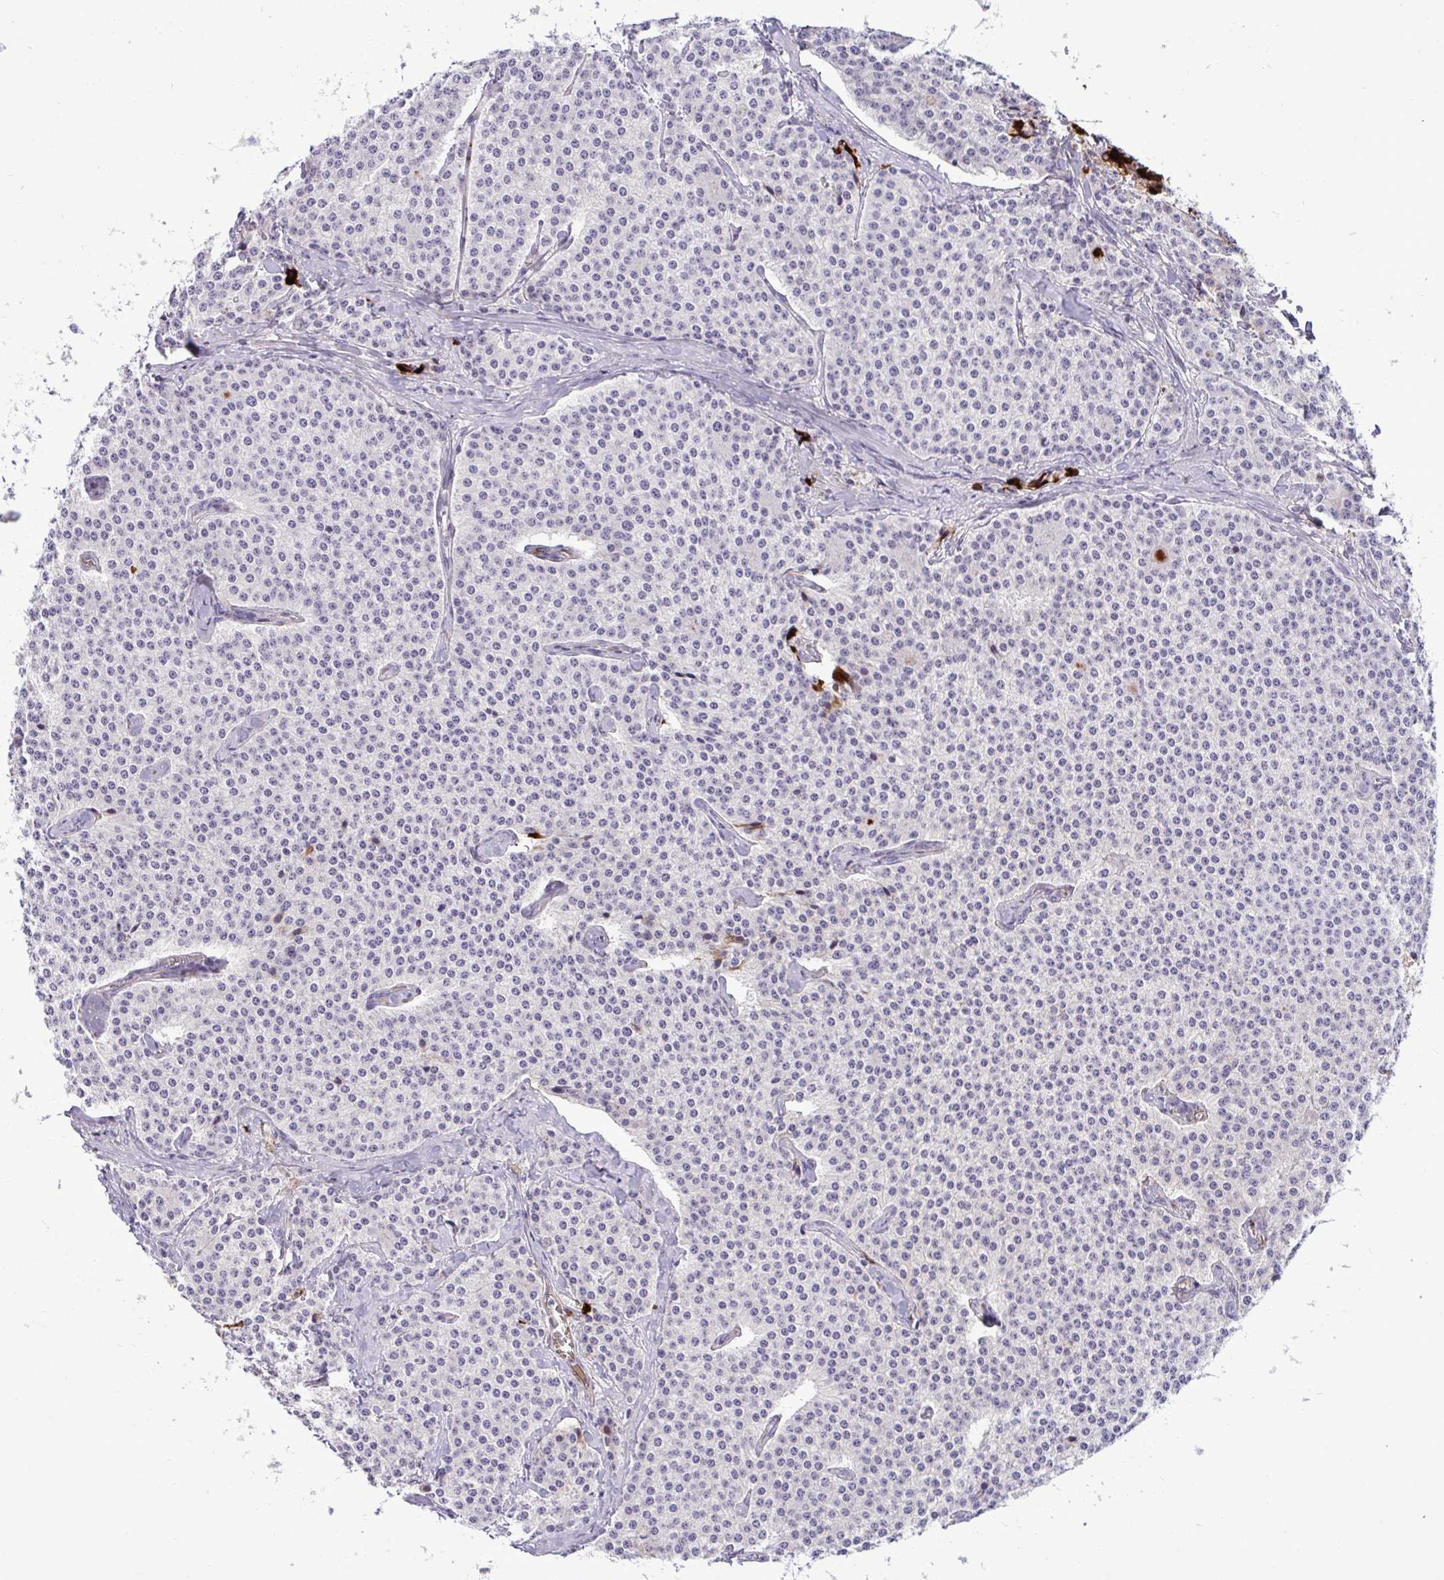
{"staining": {"intensity": "negative", "quantity": "none", "location": "none"}, "tissue": "carcinoid", "cell_type": "Tumor cells", "image_type": "cancer", "snomed": [{"axis": "morphology", "description": "Carcinoid, malignant, NOS"}, {"axis": "topography", "description": "Small intestine"}], "caption": "Immunohistochemistry (IHC) photomicrograph of human carcinoid stained for a protein (brown), which demonstrates no expression in tumor cells.", "gene": "F2", "patient": {"sex": "female", "age": 64}}